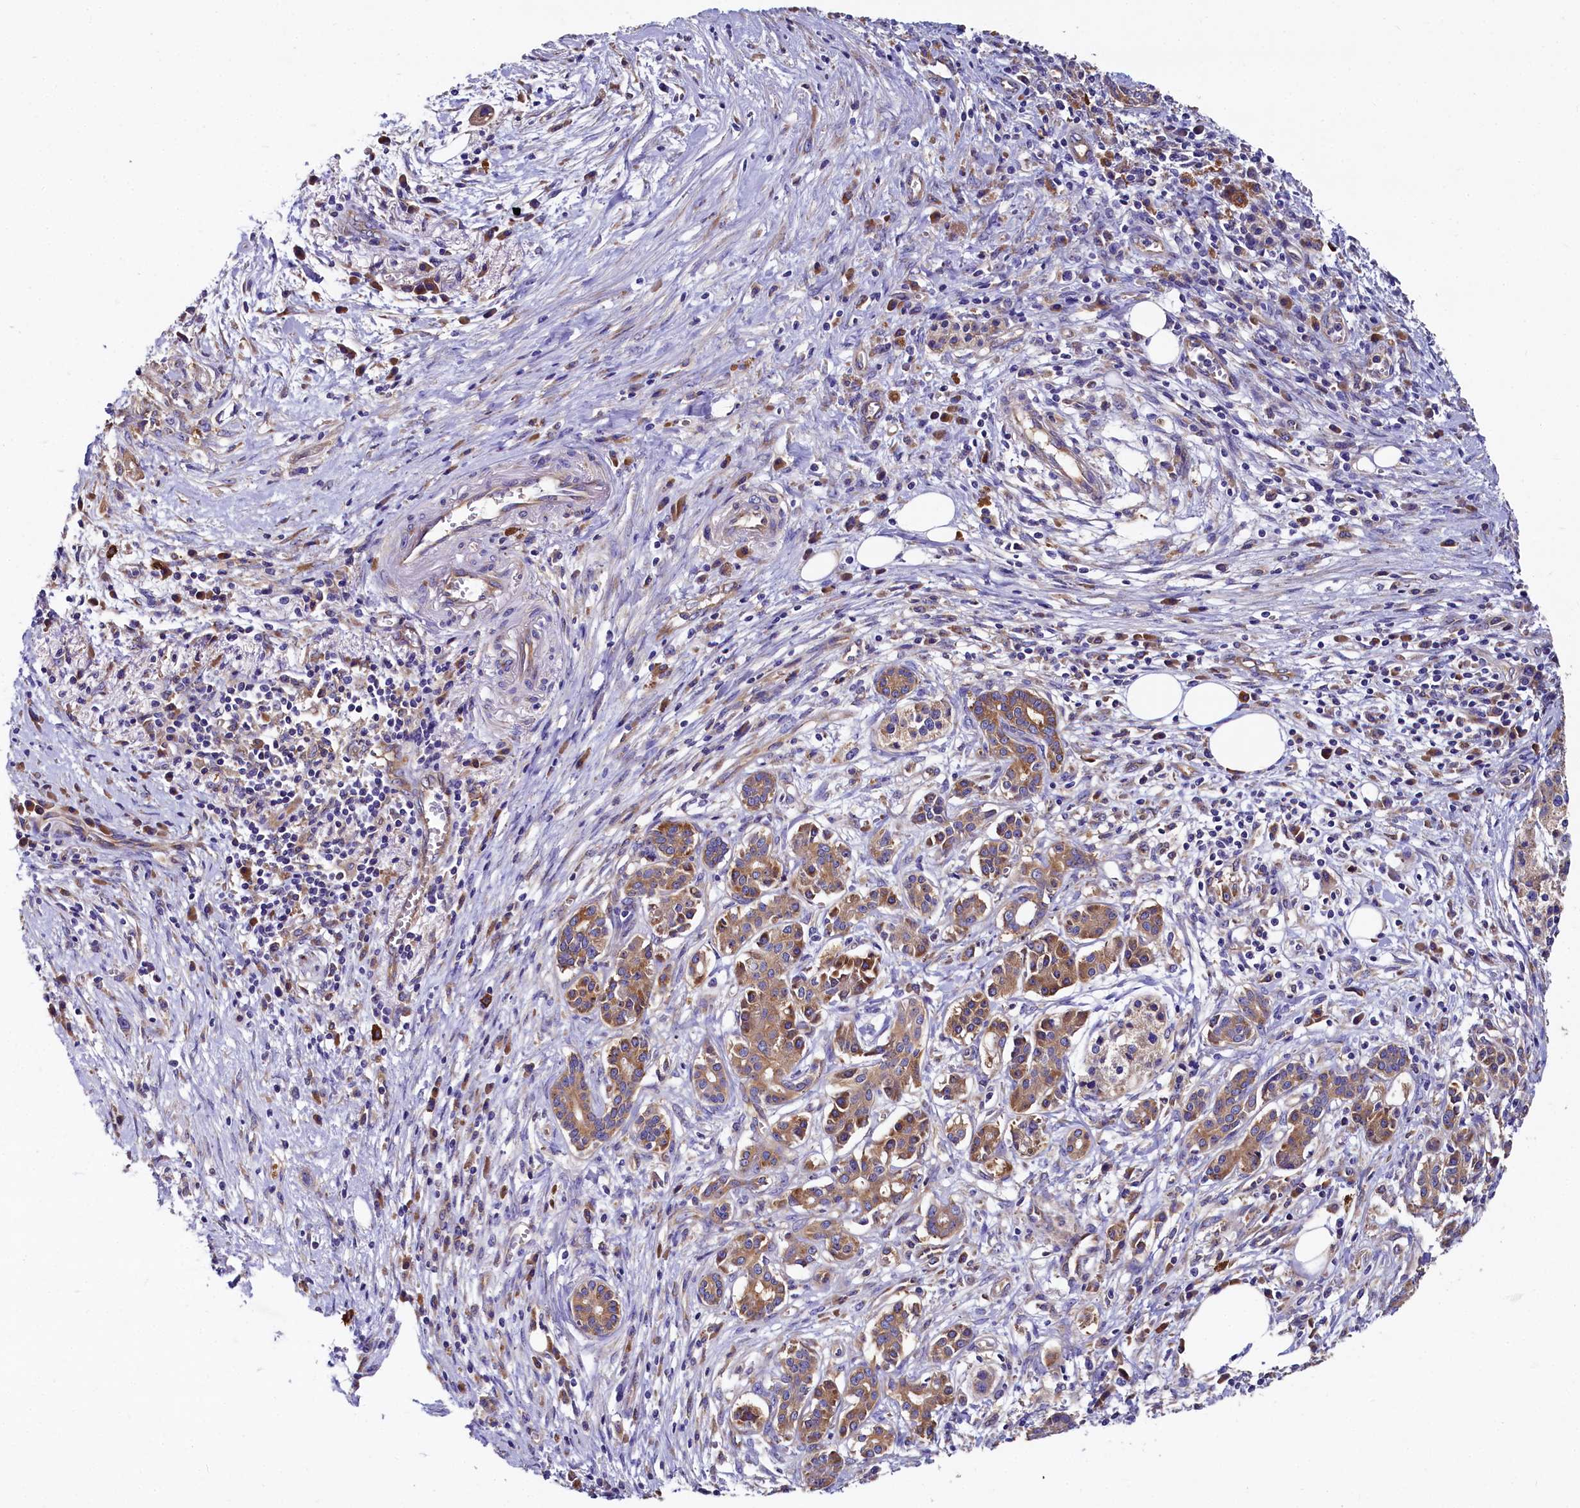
{"staining": {"intensity": "moderate", "quantity": ">75%", "location": "cytoplasmic/membranous"}, "tissue": "pancreatic cancer", "cell_type": "Tumor cells", "image_type": "cancer", "snomed": [{"axis": "morphology", "description": "Adenocarcinoma, NOS"}, {"axis": "topography", "description": "Pancreas"}], "caption": "There is medium levels of moderate cytoplasmic/membranous positivity in tumor cells of pancreatic adenocarcinoma, as demonstrated by immunohistochemical staining (brown color).", "gene": "QARS1", "patient": {"sex": "female", "age": 73}}